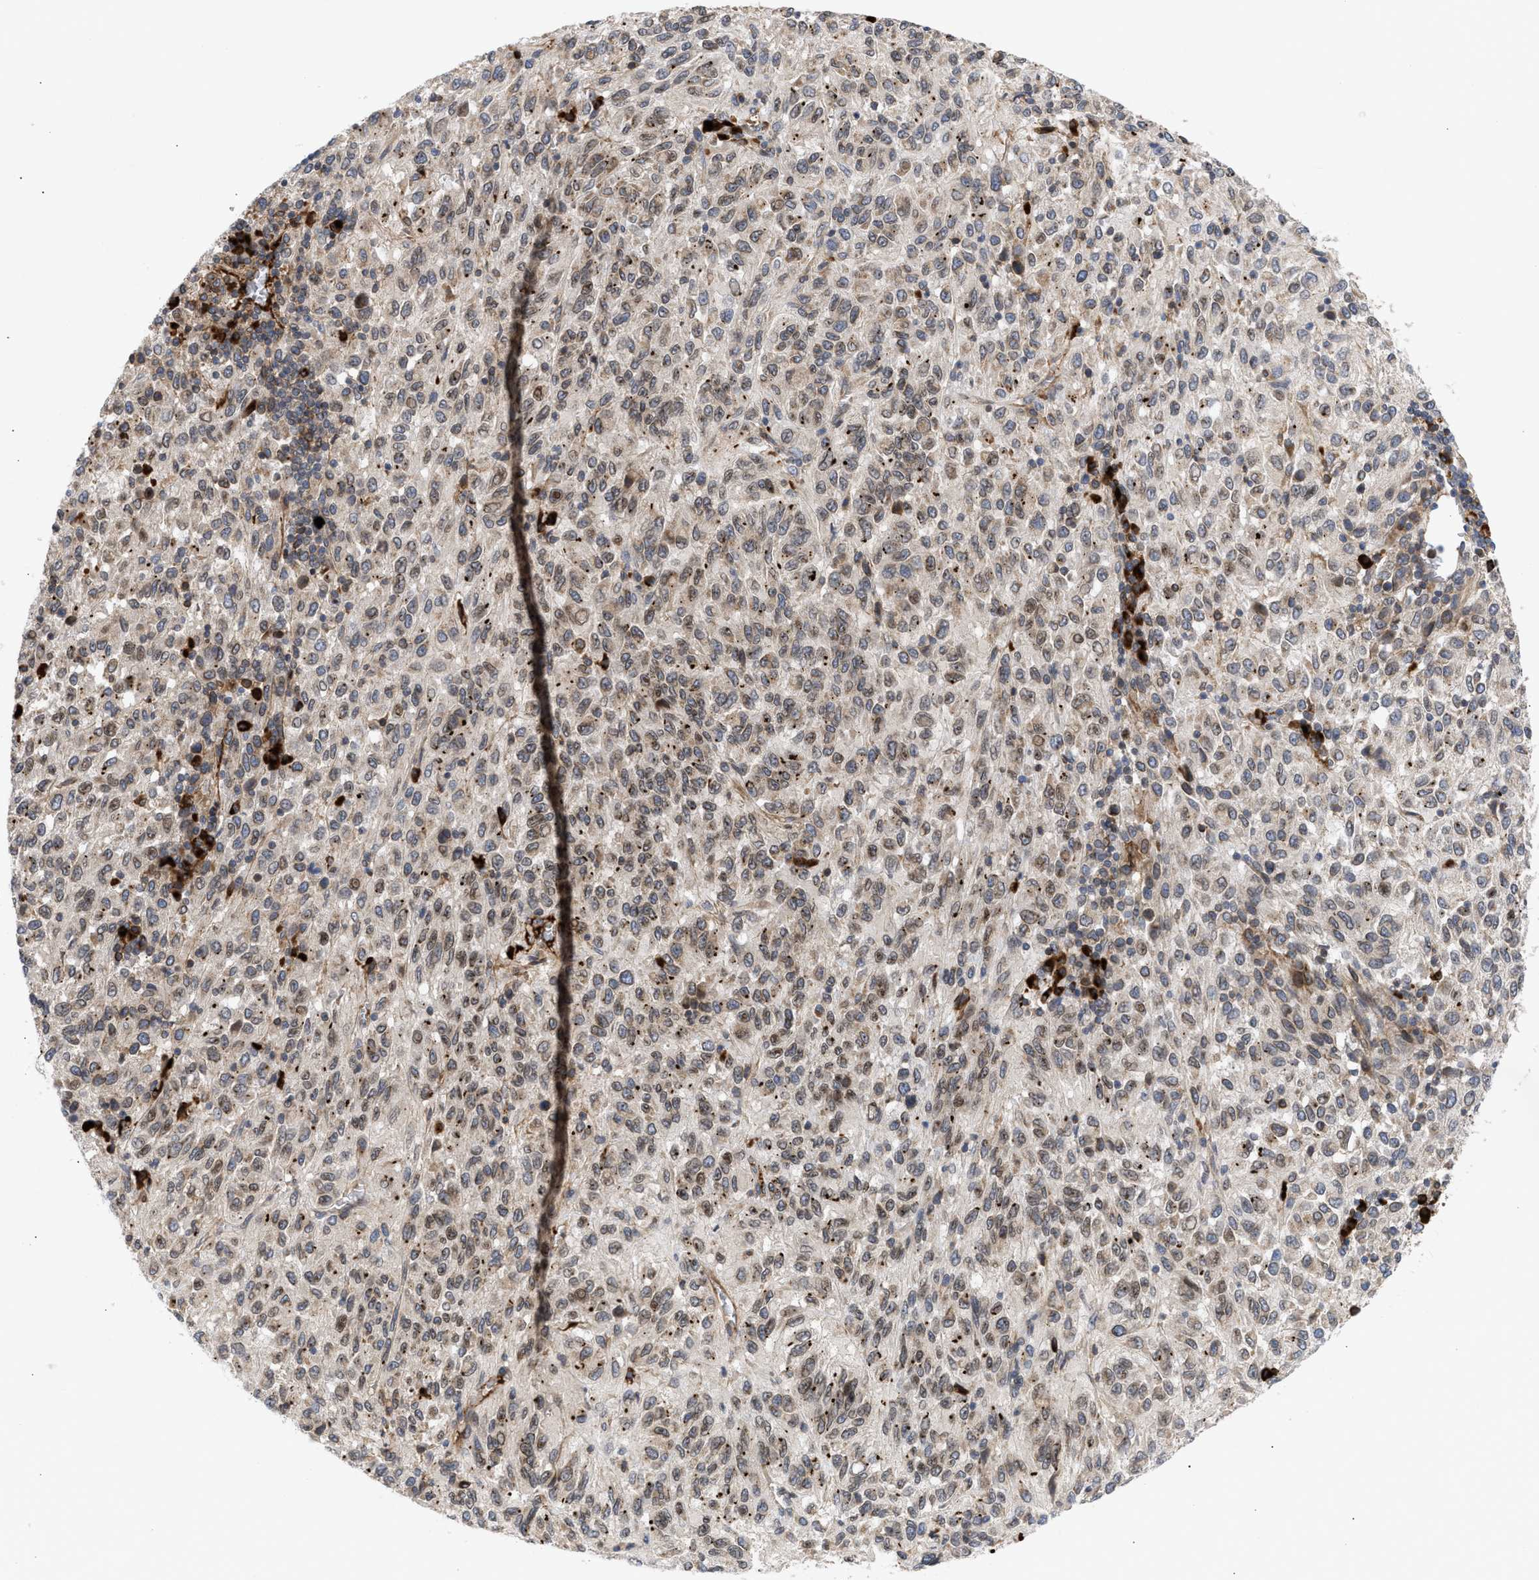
{"staining": {"intensity": "weak", "quantity": ">75%", "location": "nuclear"}, "tissue": "melanoma", "cell_type": "Tumor cells", "image_type": "cancer", "snomed": [{"axis": "morphology", "description": "Malignant melanoma, Metastatic site"}, {"axis": "topography", "description": "Lung"}], "caption": "High-magnification brightfield microscopy of malignant melanoma (metastatic site) stained with DAB (brown) and counterstained with hematoxylin (blue). tumor cells exhibit weak nuclear staining is present in approximately>75% of cells.", "gene": "NUP62", "patient": {"sex": "male", "age": 64}}